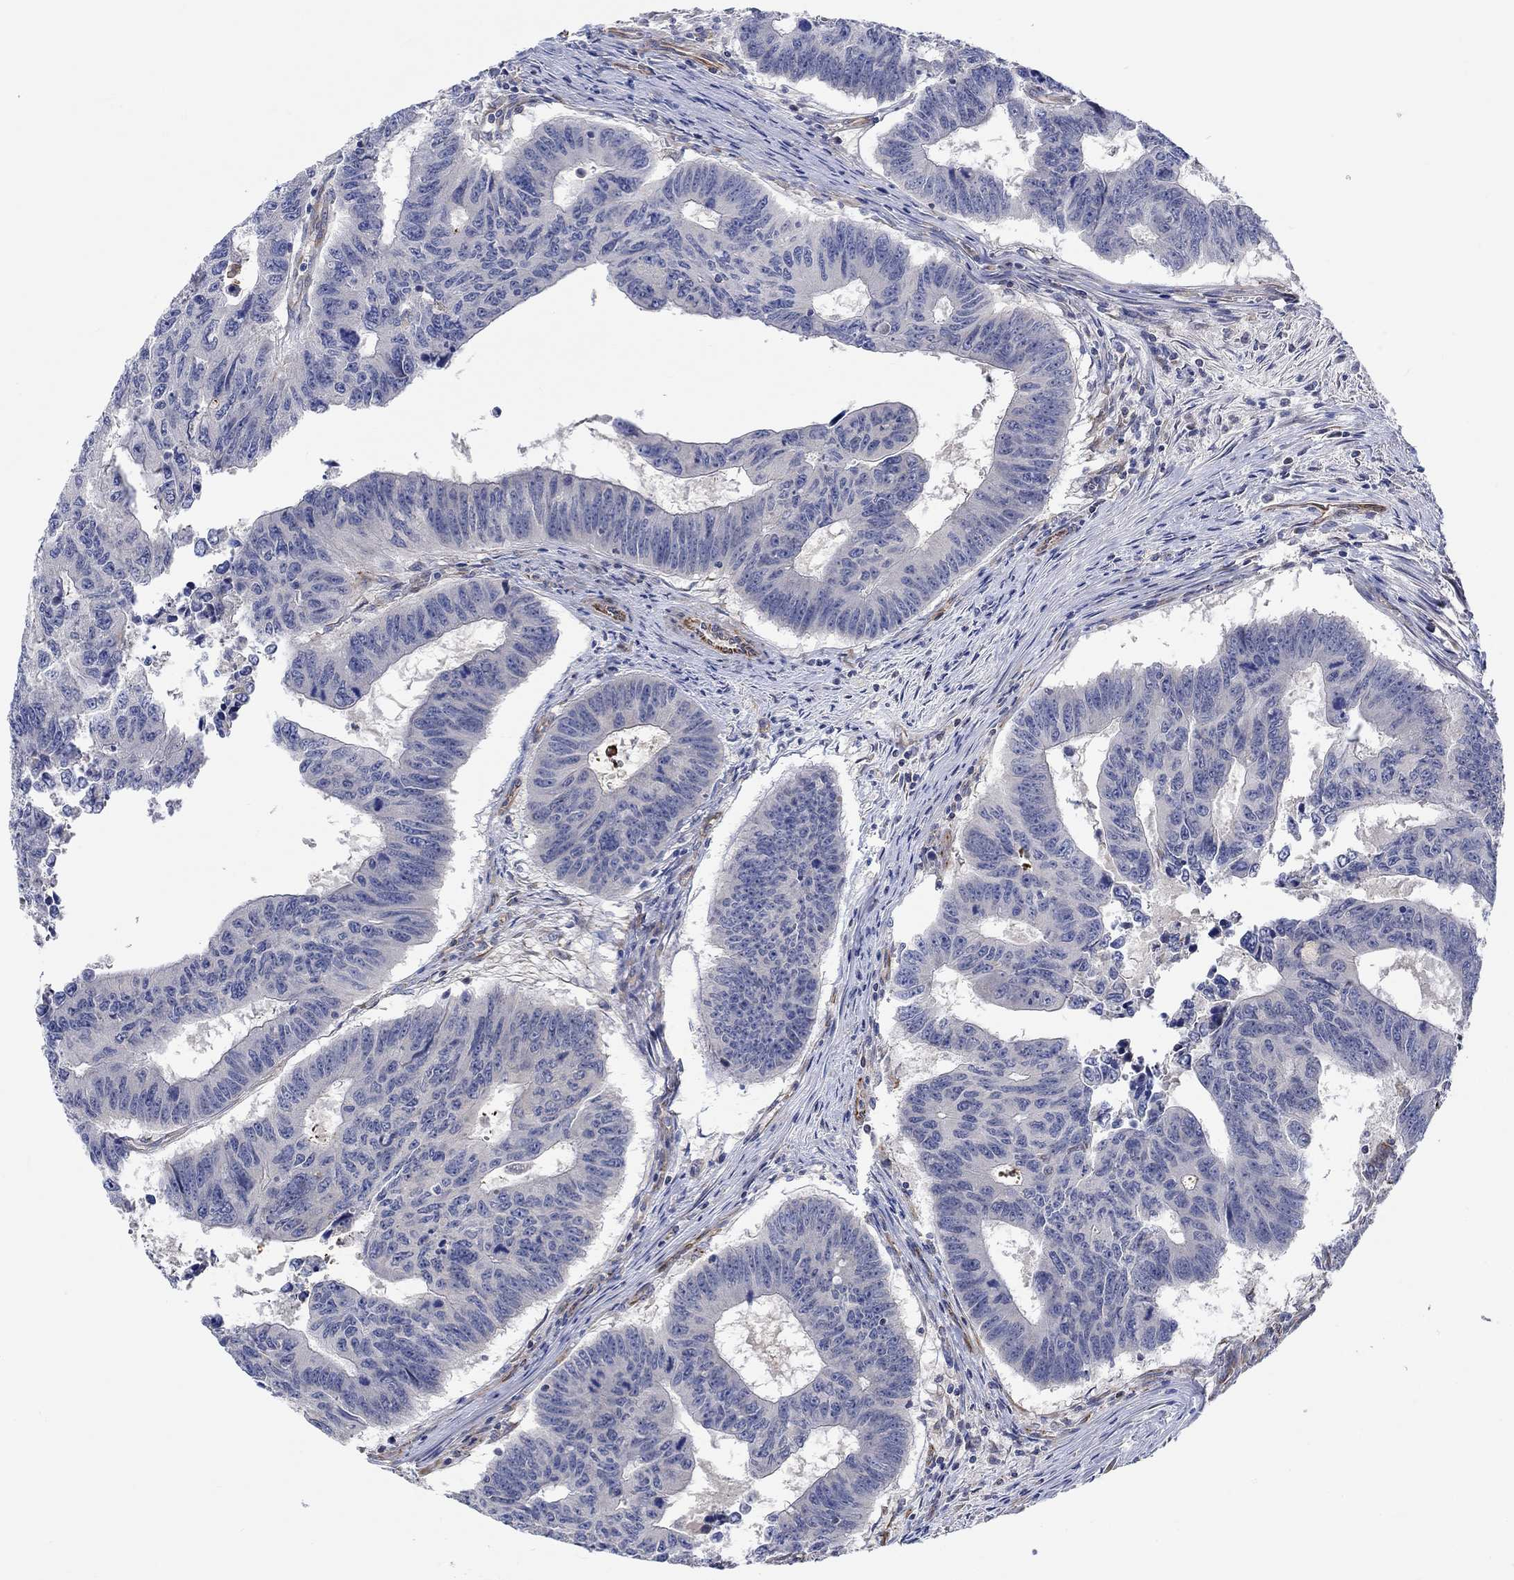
{"staining": {"intensity": "negative", "quantity": "none", "location": "none"}, "tissue": "colorectal cancer", "cell_type": "Tumor cells", "image_type": "cancer", "snomed": [{"axis": "morphology", "description": "Adenocarcinoma, NOS"}, {"axis": "topography", "description": "Appendix"}, {"axis": "topography", "description": "Colon"}, {"axis": "topography", "description": "Cecum"}, {"axis": "topography", "description": "Colon asc"}], "caption": "Human colorectal cancer stained for a protein using IHC demonstrates no staining in tumor cells.", "gene": "CAMK1D", "patient": {"sex": "female", "age": 85}}